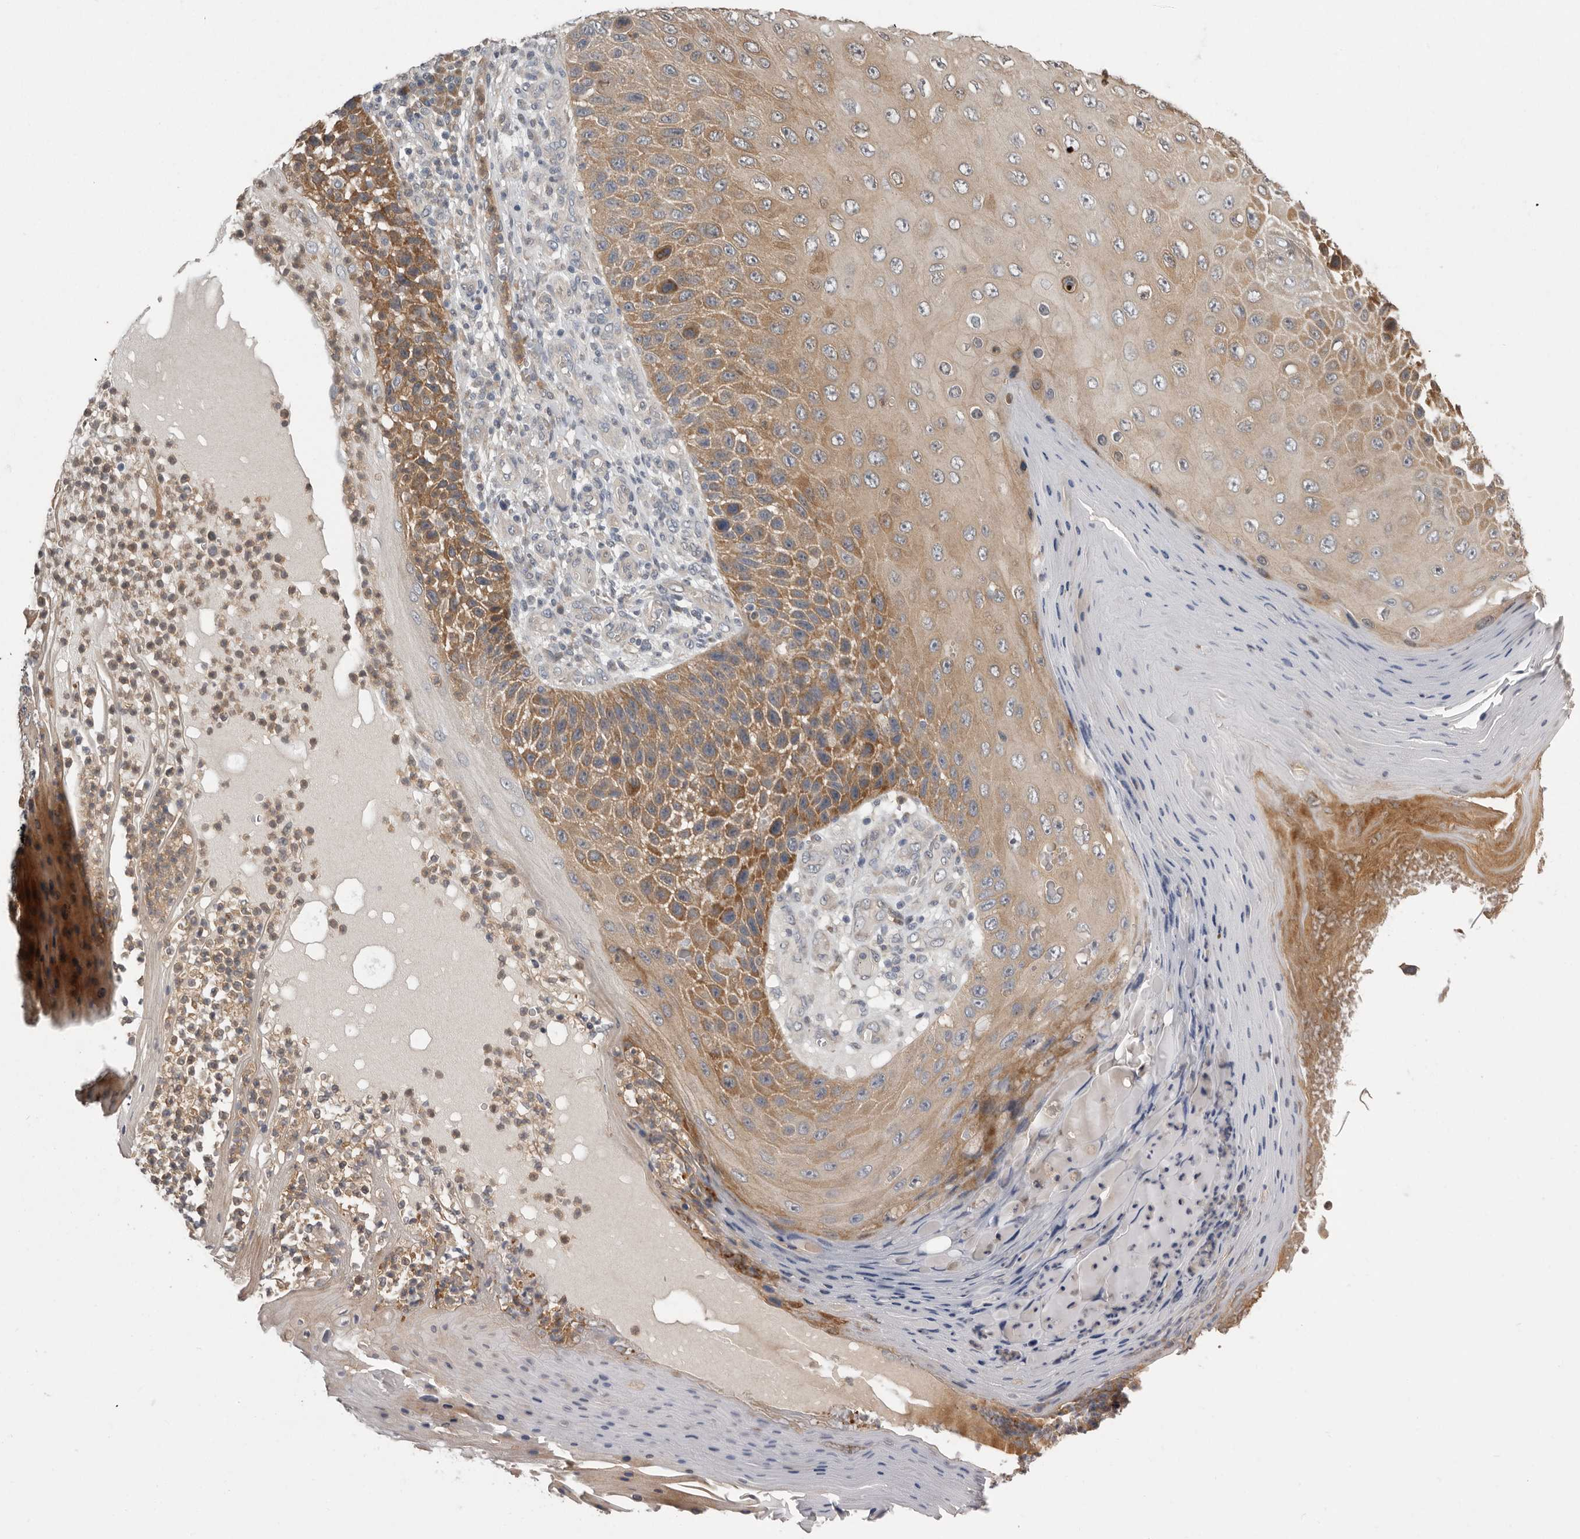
{"staining": {"intensity": "moderate", "quantity": ">75%", "location": "cytoplasmic/membranous"}, "tissue": "skin cancer", "cell_type": "Tumor cells", "image_type": "cancer", "snomed": [{"axis": "morphology", "description": "Squamous cell carcinoma, NOS"}, {"axis": "topography", "description": "Skin"}], "caption": "Immunohistochemical staining of skin cancer (squamous cell carcinoma) exhibits moderate cytoplasmic/membranous protein expression in approximately >75% of tumor cells.", "gene": "RALGPS2", "patient": {"sex": "female", "age": 88}}